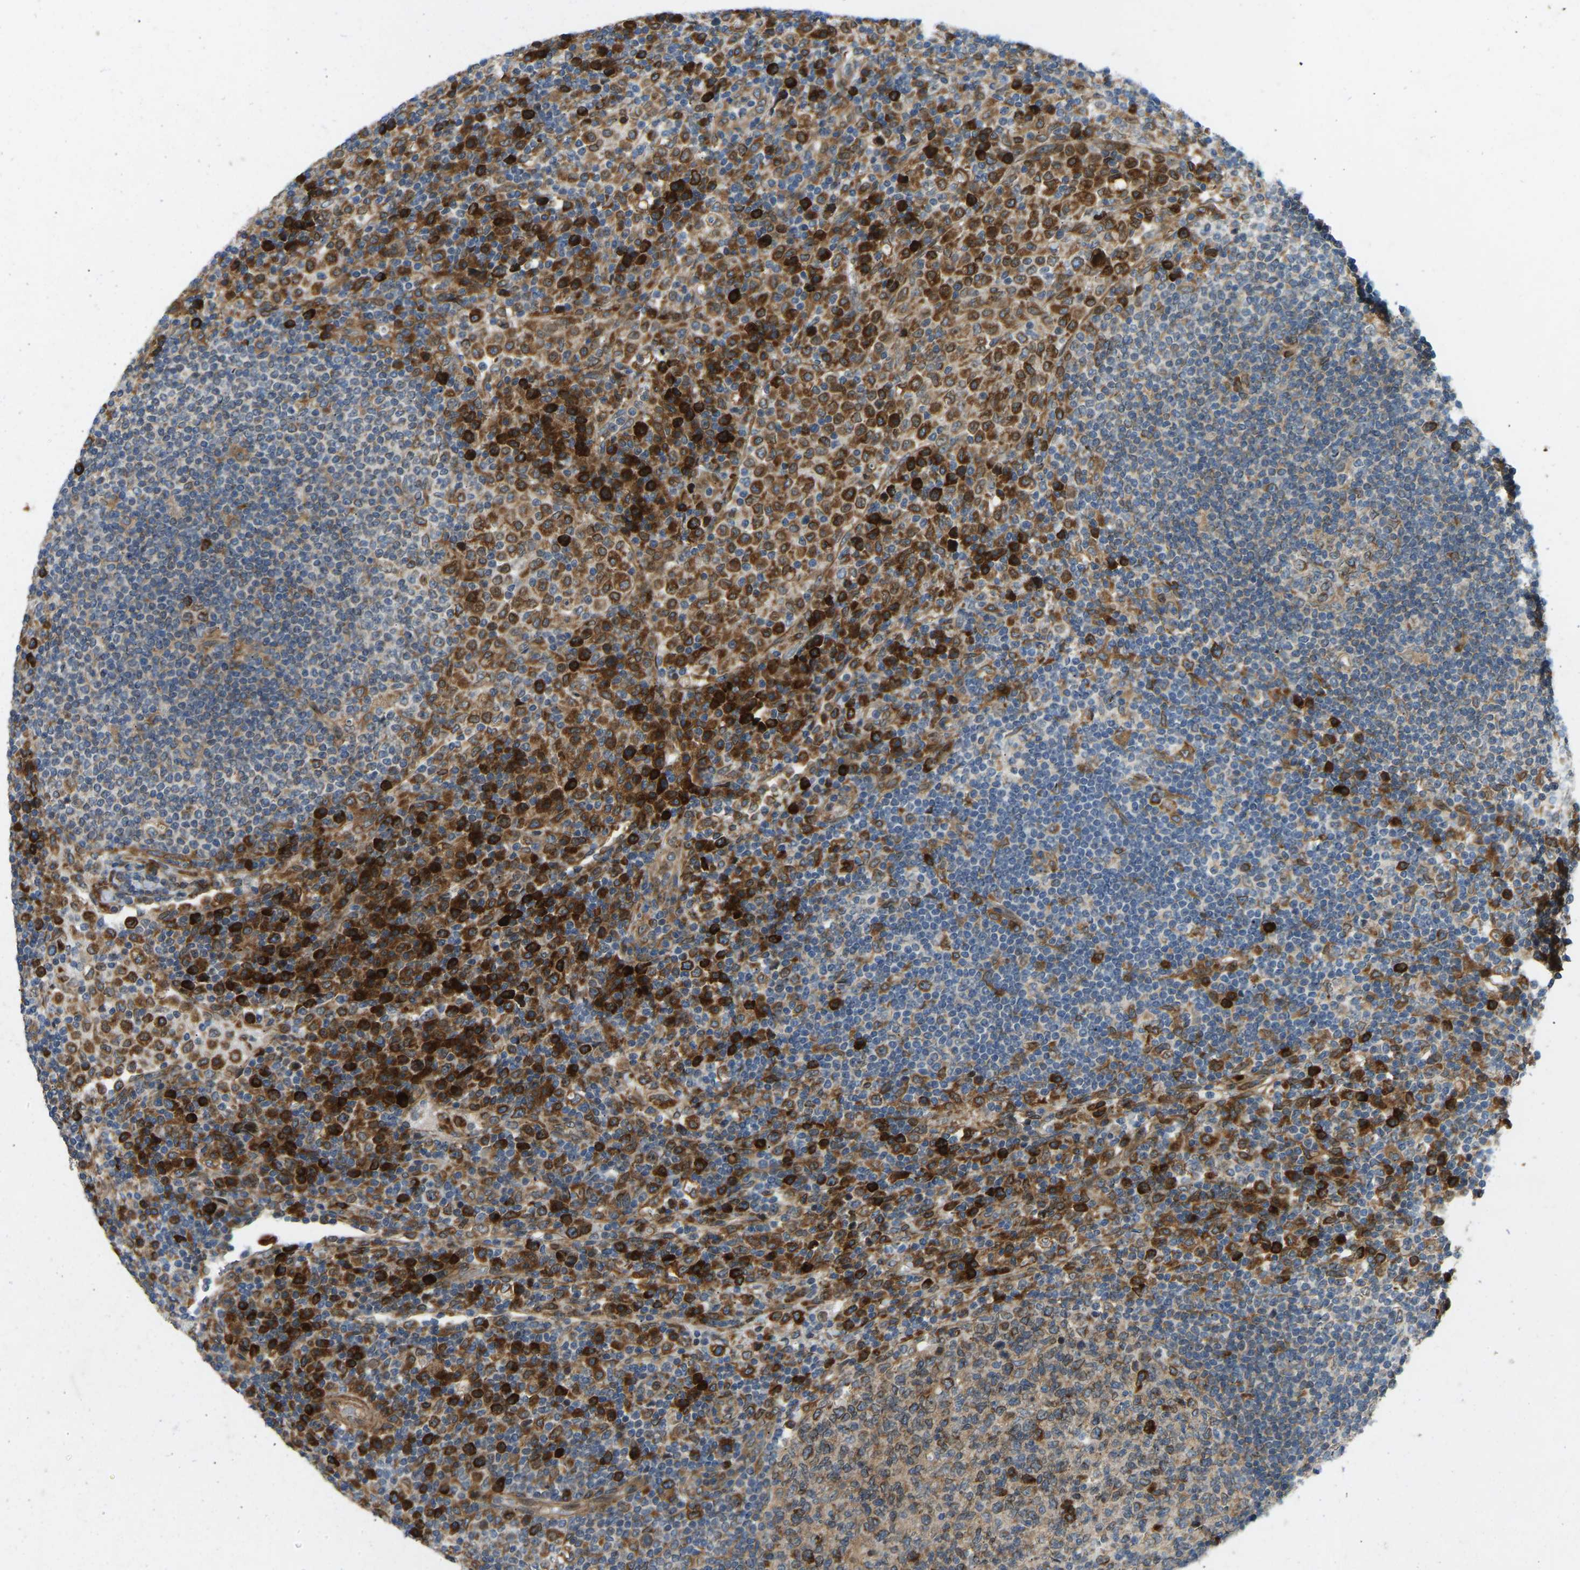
{"staining": {"intensity": "moderate", "quantity": ">75%", "location": "cytoplasmic/membranous"}, "tissue": "lymph node", "cell_type": "Germinal center cells", "image_type": "normal", "snomed": [{"axis": "morphology", "description": "Normal tissue, NOS"}, {"axis": "topography", "description": "Lymph node"}], "caption": "Immunohistochemistry (IHC) (DAB) staining of normal human lymph node reveals moderate cytoplasmic/membranous protein expression in approximately >75% of germinal center cells.", "gene": "OS9", "patient": {"sex": "female", "age": 53}}